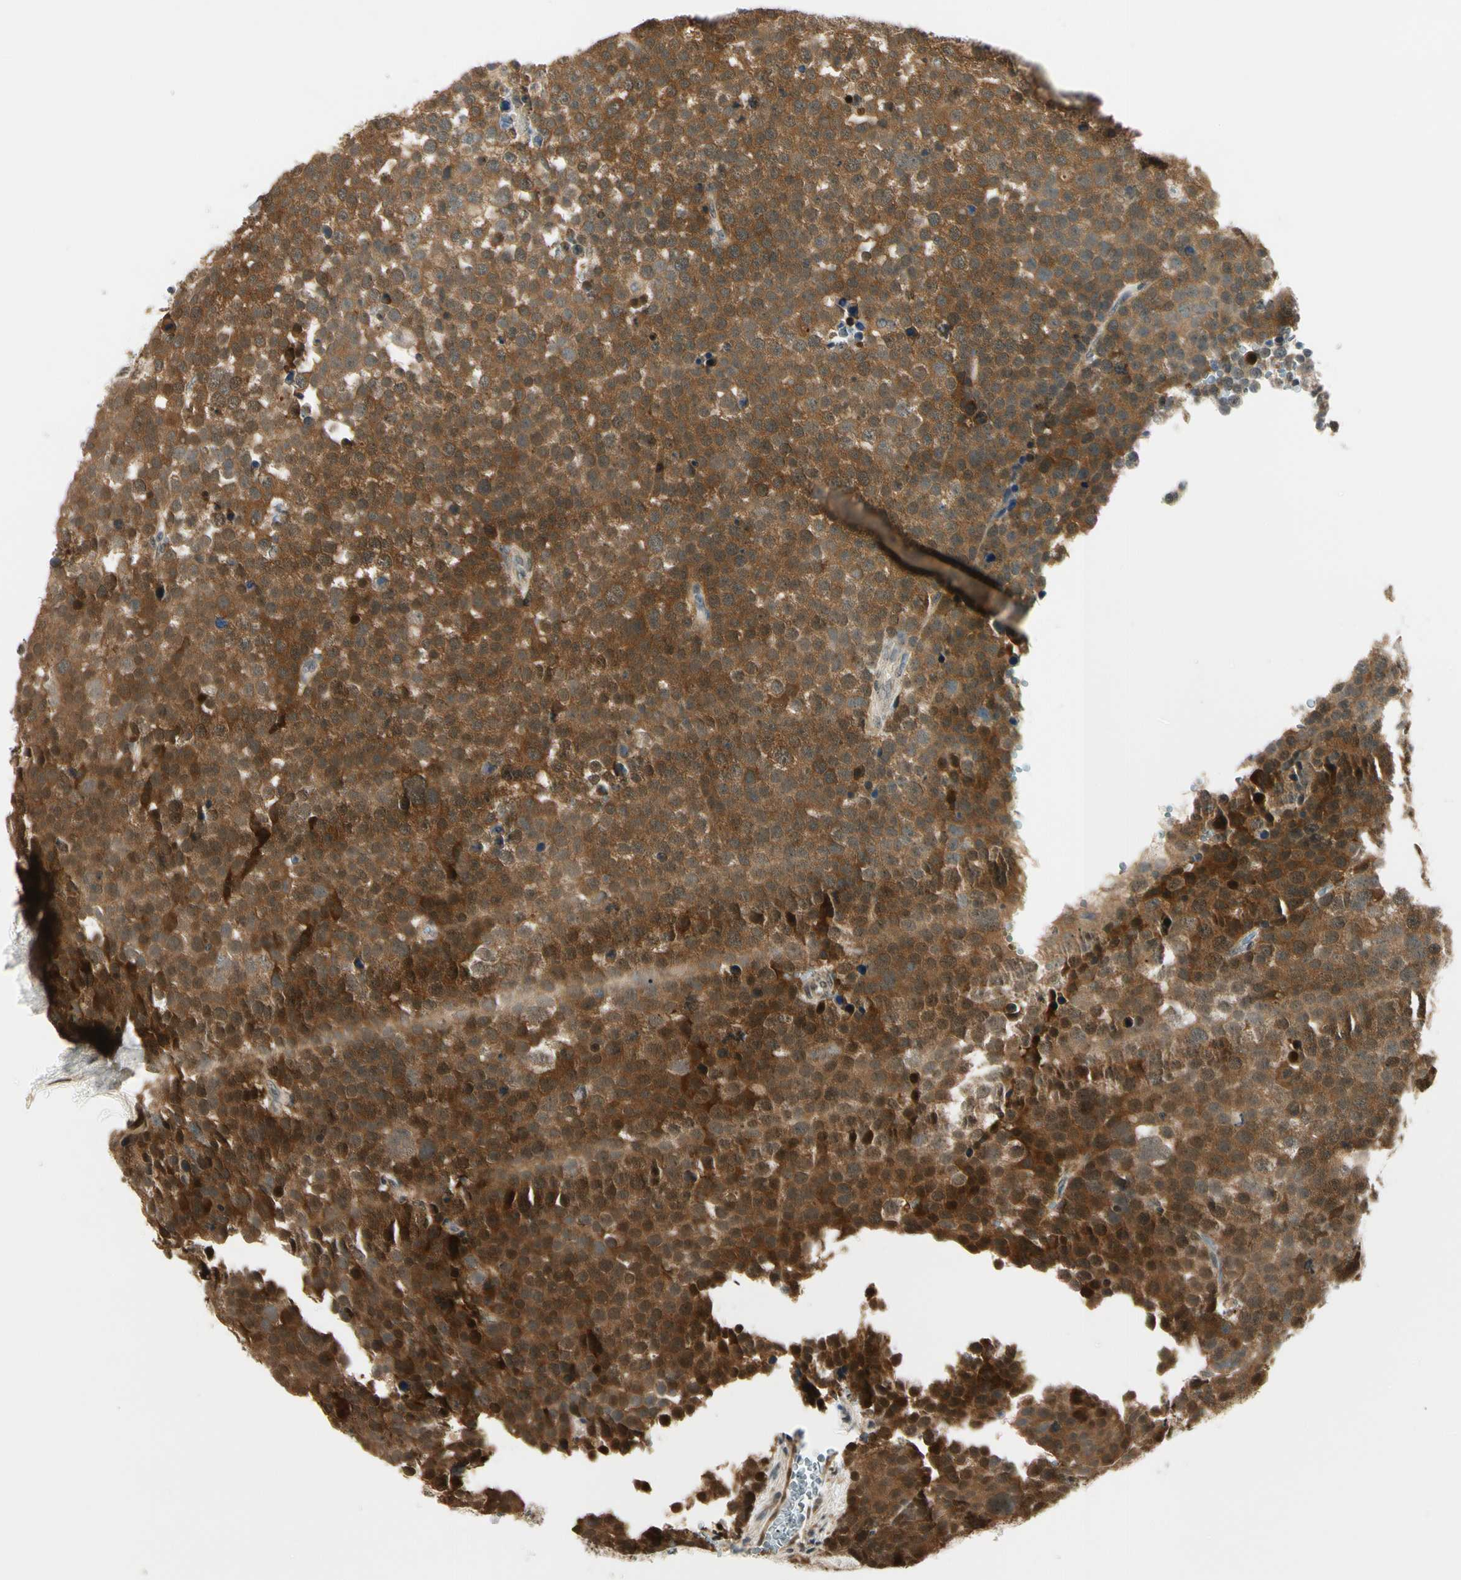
{"staining": {"intensity": "strong", "quantity": ">75%", "location": "cytoplasmic/membranous"}, "tissue": "testis cancer", "cell_type": "Tumor cells", "image_type": "cancer", "snomed": [{"axis": "morphology", "description": "Seminoma, NOS"}, {"axis": "topography", "description": "Testis"}], "caption": "Immunohistochemistry (IHC) staining of seminoma (testis), which exhibits high levels of strong cytoplasmic/membranous expression in approximately >75% of tumor cells indicating strong cytoplasmic/membranous protein positivity. The staining was performed using DAB (3,3'-diaminobenzidine) (brown) for protein detection and nuclei were counterstained in hematoxylin (blue).", "gene": "PDK2", "patient": {"sex": "male", "age": 71}}